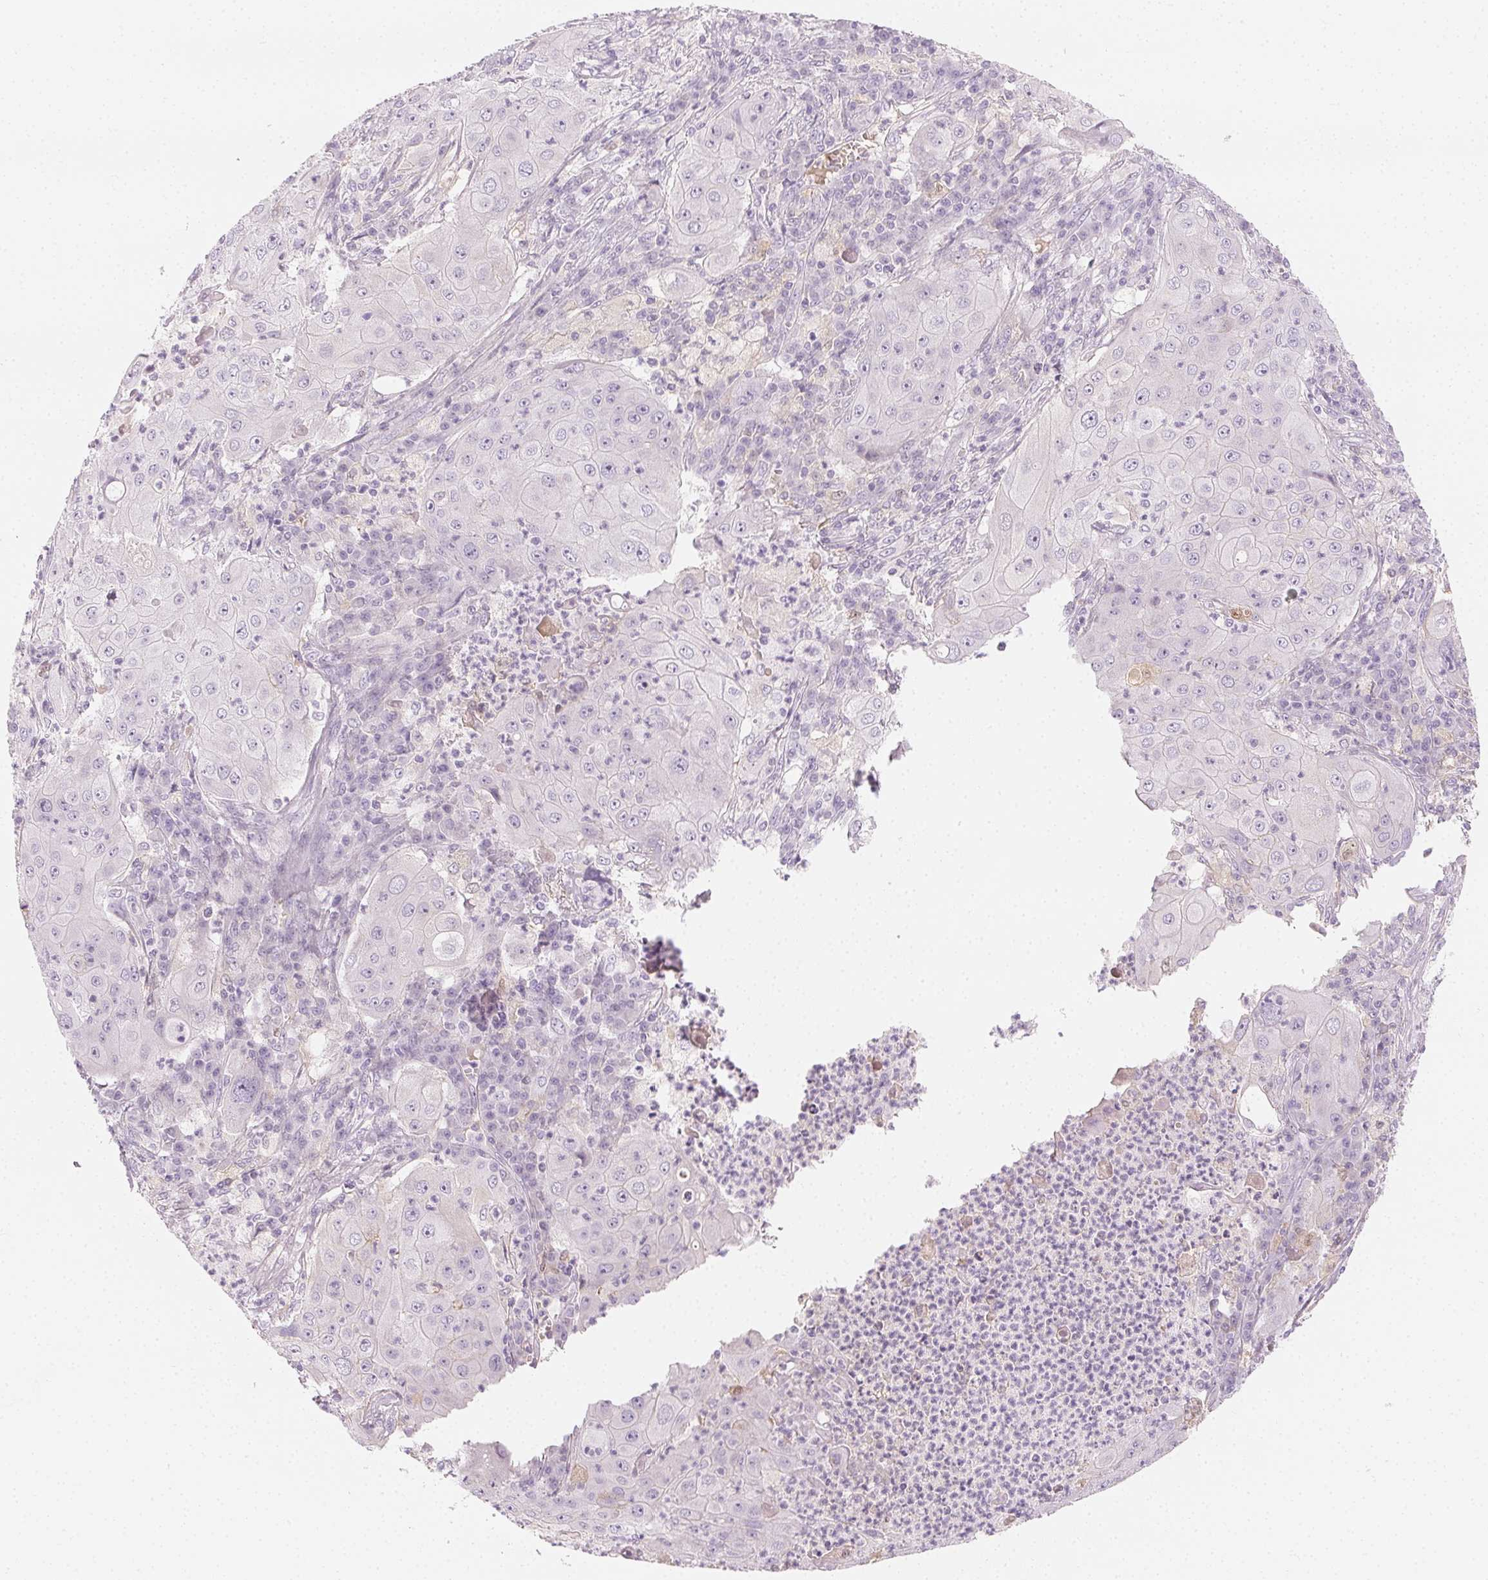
{"staining": {"intensity": "negative", "quantity": "none", "location": "none"}, "tissue": "lung cancer", "cell_type": "Tumor cells", "image_type": "cancer", "snomed": [{"axis": "morphology", "description": "Squamous cell carcinoma, NOS"}, {"axis": "topography", "description": "Lung"}], "caption": "DAB immunohistochemical staining of human squamous cell carcinoma (lung) shows no significant expression in tumor cells.", "gene": "AFM", "patient": {"sex": "female", "age": 59}}